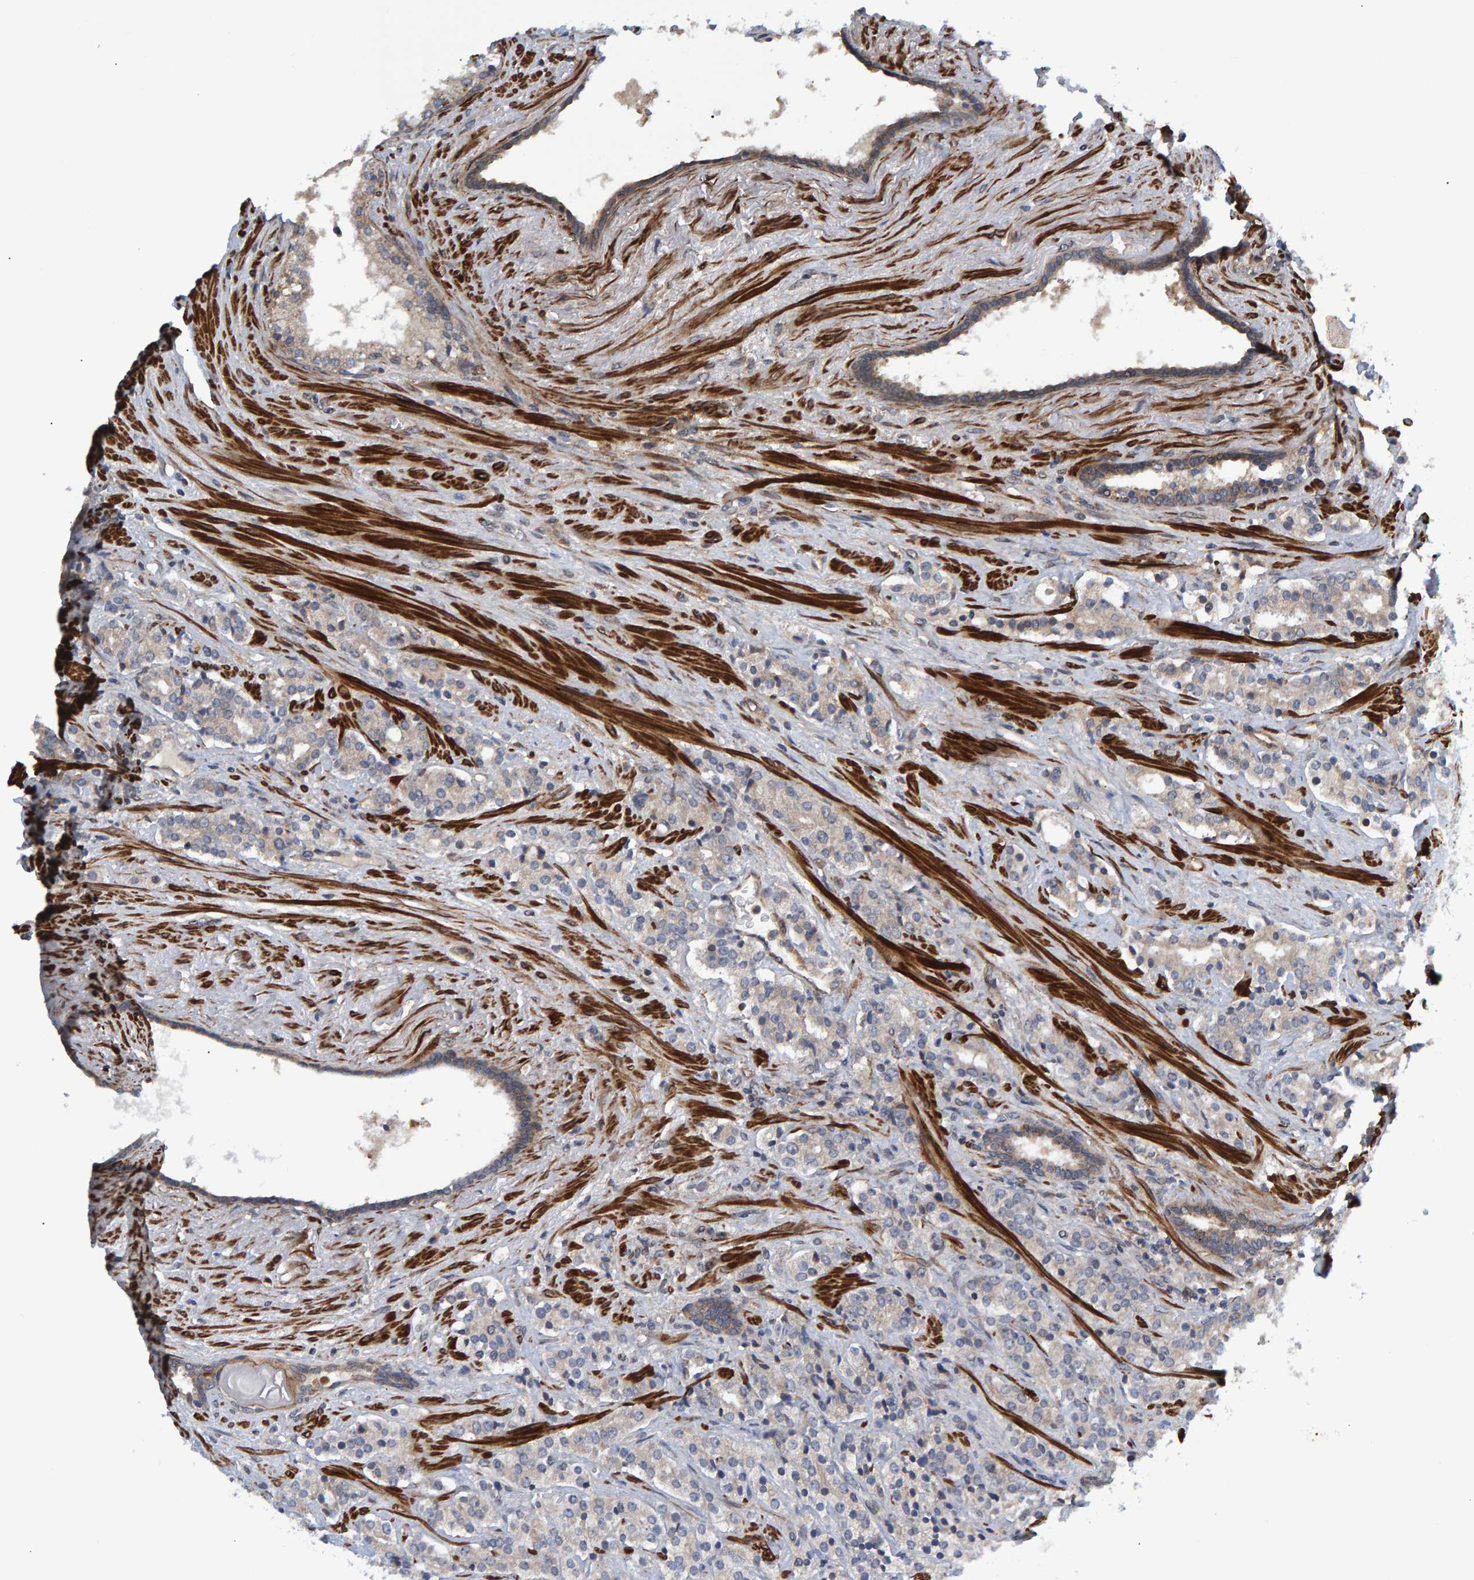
{"staining": {"intensity": "weak", "quantity": "25%-75%", "location": "cytoplasmic/membranous"}, "tissue": "prostate cancer", "cell_type": "Tumor cells", "image_type": "cancer", "snomed": [{"axis": "morphology", "description": "Adenocarcinoma, High grade"}, {"axis": "topography", "description": "Prostate"}], "caption": "Immunohistochemical staining of human adenocarcinoma (high-grade) (prostate) reveals weak cytoplasmic/membranous protein staining in approximately 25%-75% of tumor cells.", "gene": "ATP6V1H", "patient": {"sex": "male", "age": 71}}